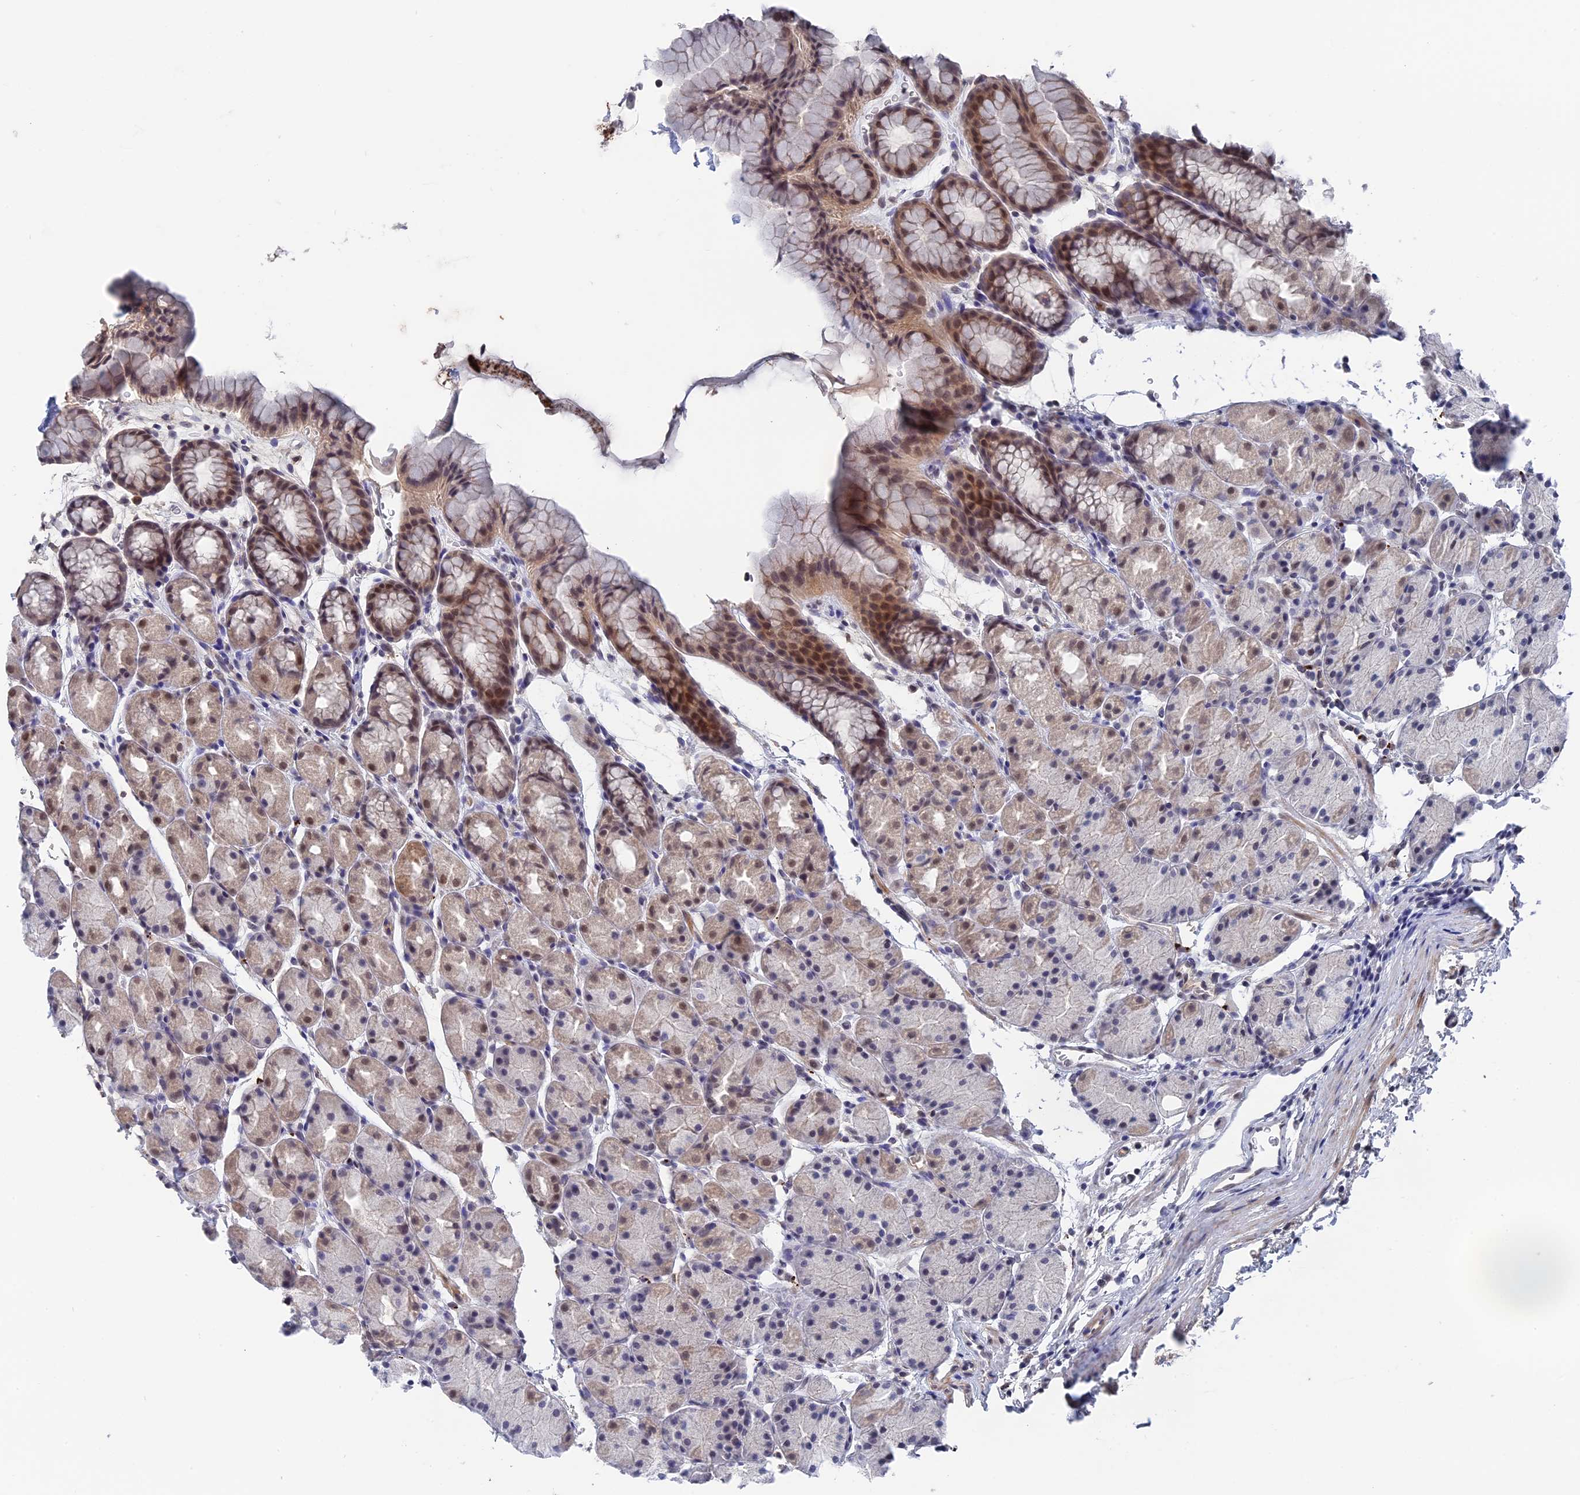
{"staining": {"intensity": "moderate", "quantity": "<25%", "location": "nuclear"}, "tissue": "stomach", "cell_type": "Glandular cells", "image_type": "normal", "snomed": [{"axis": "morphology", "description": "Normal tissue, NOS"}, {"axis": "topography", "description": "Stomach, upper"}, {"axis": "topography", "description": "Stomach"}], "caption": "Protein staining by IHC exhibits moderate nuclear expression in approximately <25% of glandular cells in benign stomach.", "gene": "BRD2", "patient": {"sex": "male", "age": 47}}